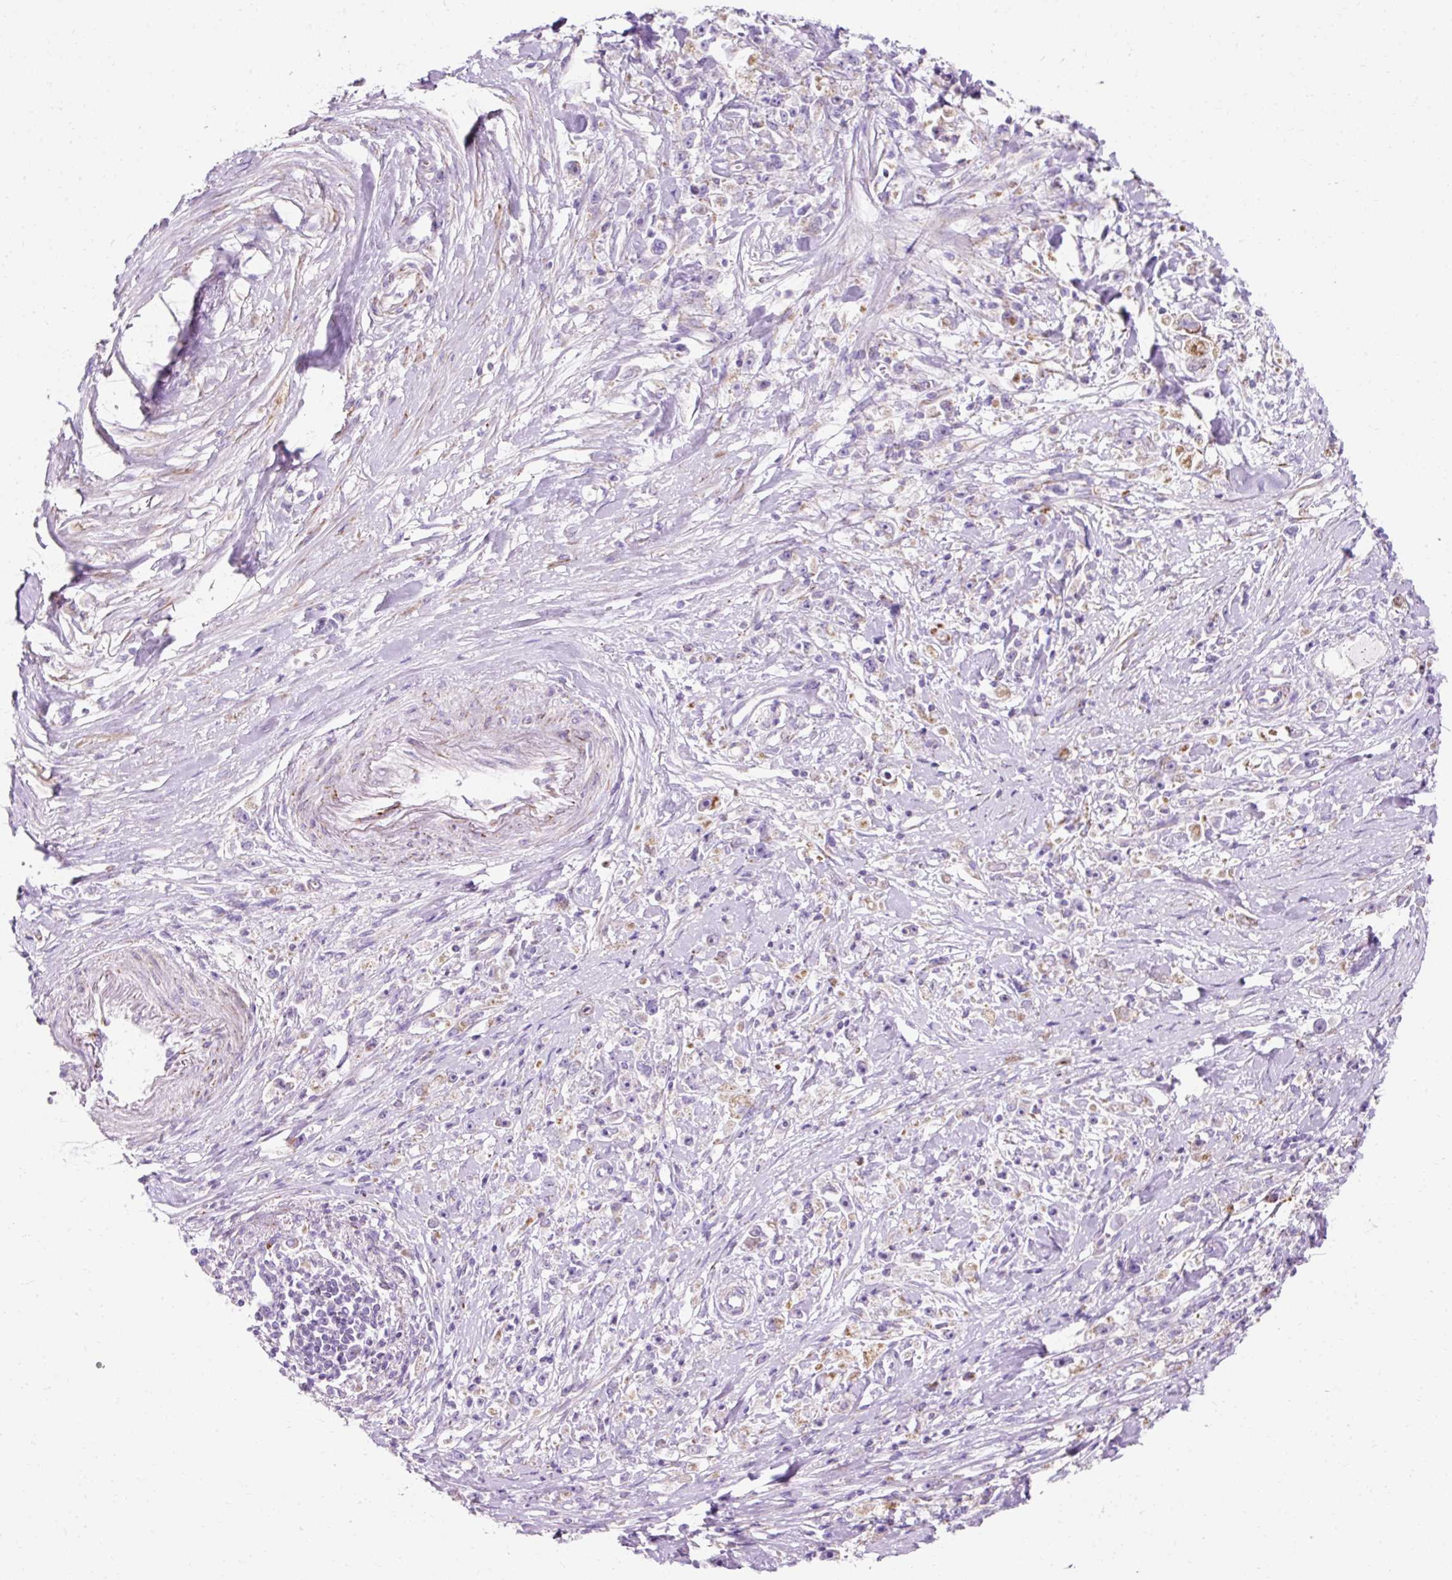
{"staining": {"intensity": "moderate", "quantity": "<25%", "location": "cytoplasmic/membranous"}, "tissue": "stomach cancer", "cell_type": "Tumor cells", "image_type": "cancer", "snomed": [{"axis": "morphology", "description": "Adenocarcinoma, NOS"}, {"axis": "topography", "description": "Stomach"}], "caption": "Stomach cancer (adenocarcinoma) tissue displays moderate cytoplasmic/membranous expression in approximately <25% of tumor cells", "gene": "PLPP2", "patient": {"sex": "female", "age": 59}}